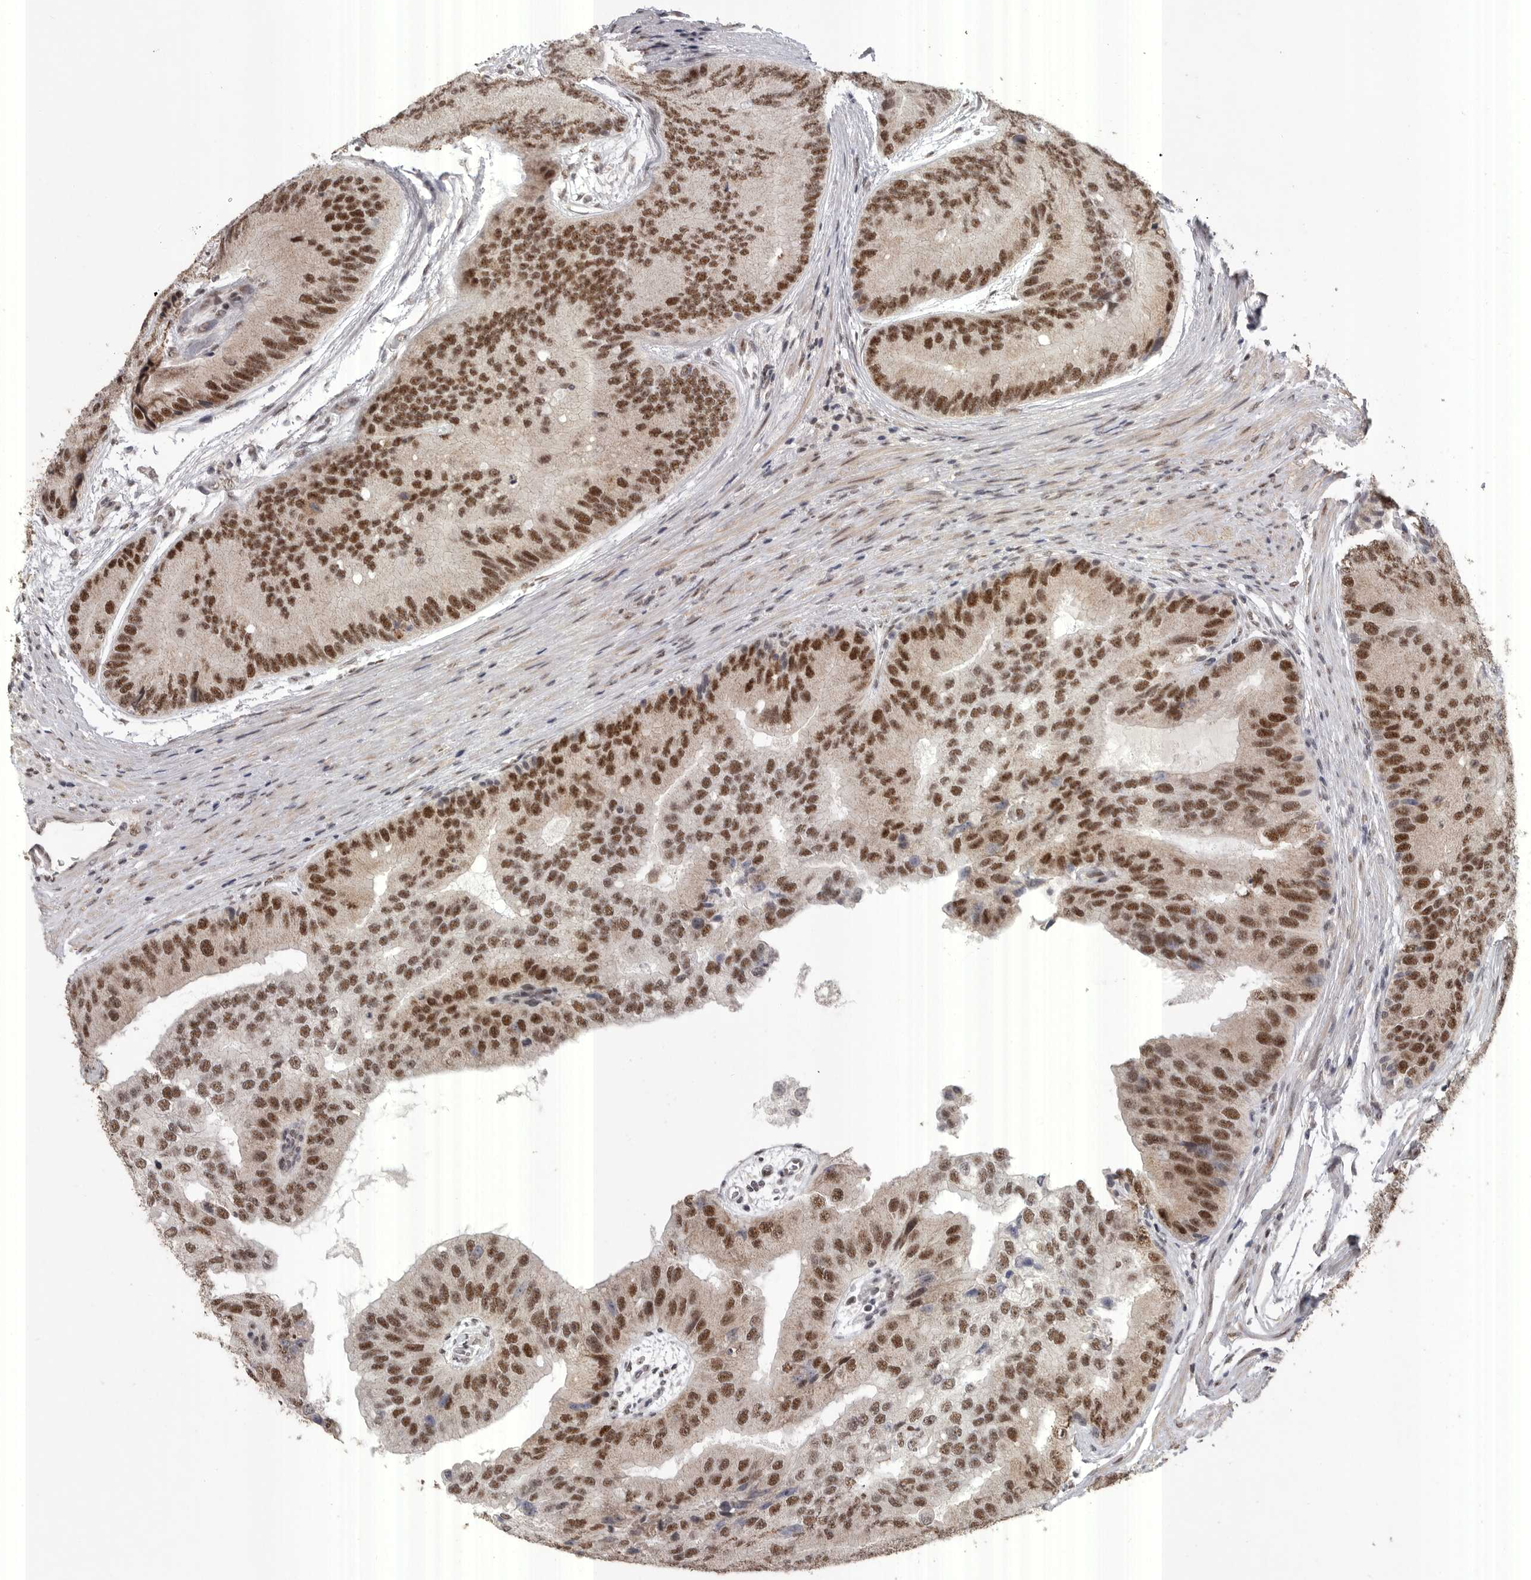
{"staining": {"intensity": "strong", "quantity": ">75%", "location": "nuclear"}, "tissue": "prostate cancer", "cell_type": "Tumor cells", "image_type": "cancer", "snomed": [{"axis": "morphology", "description": "Adenocarcinoma, High grade"}, {"axis": "topography", "description": "Prostate"}], "caption": "The immunohistochemical stain labels strong nuclear expression in tumor cells of adenocarcinoma (high-grade) (prostate) tissue. (brown staining indicates protein expression, while blue staining denotes nuclei).", "gene": "PPP1R10", "patient": {"sex": "male", "age": 70}}